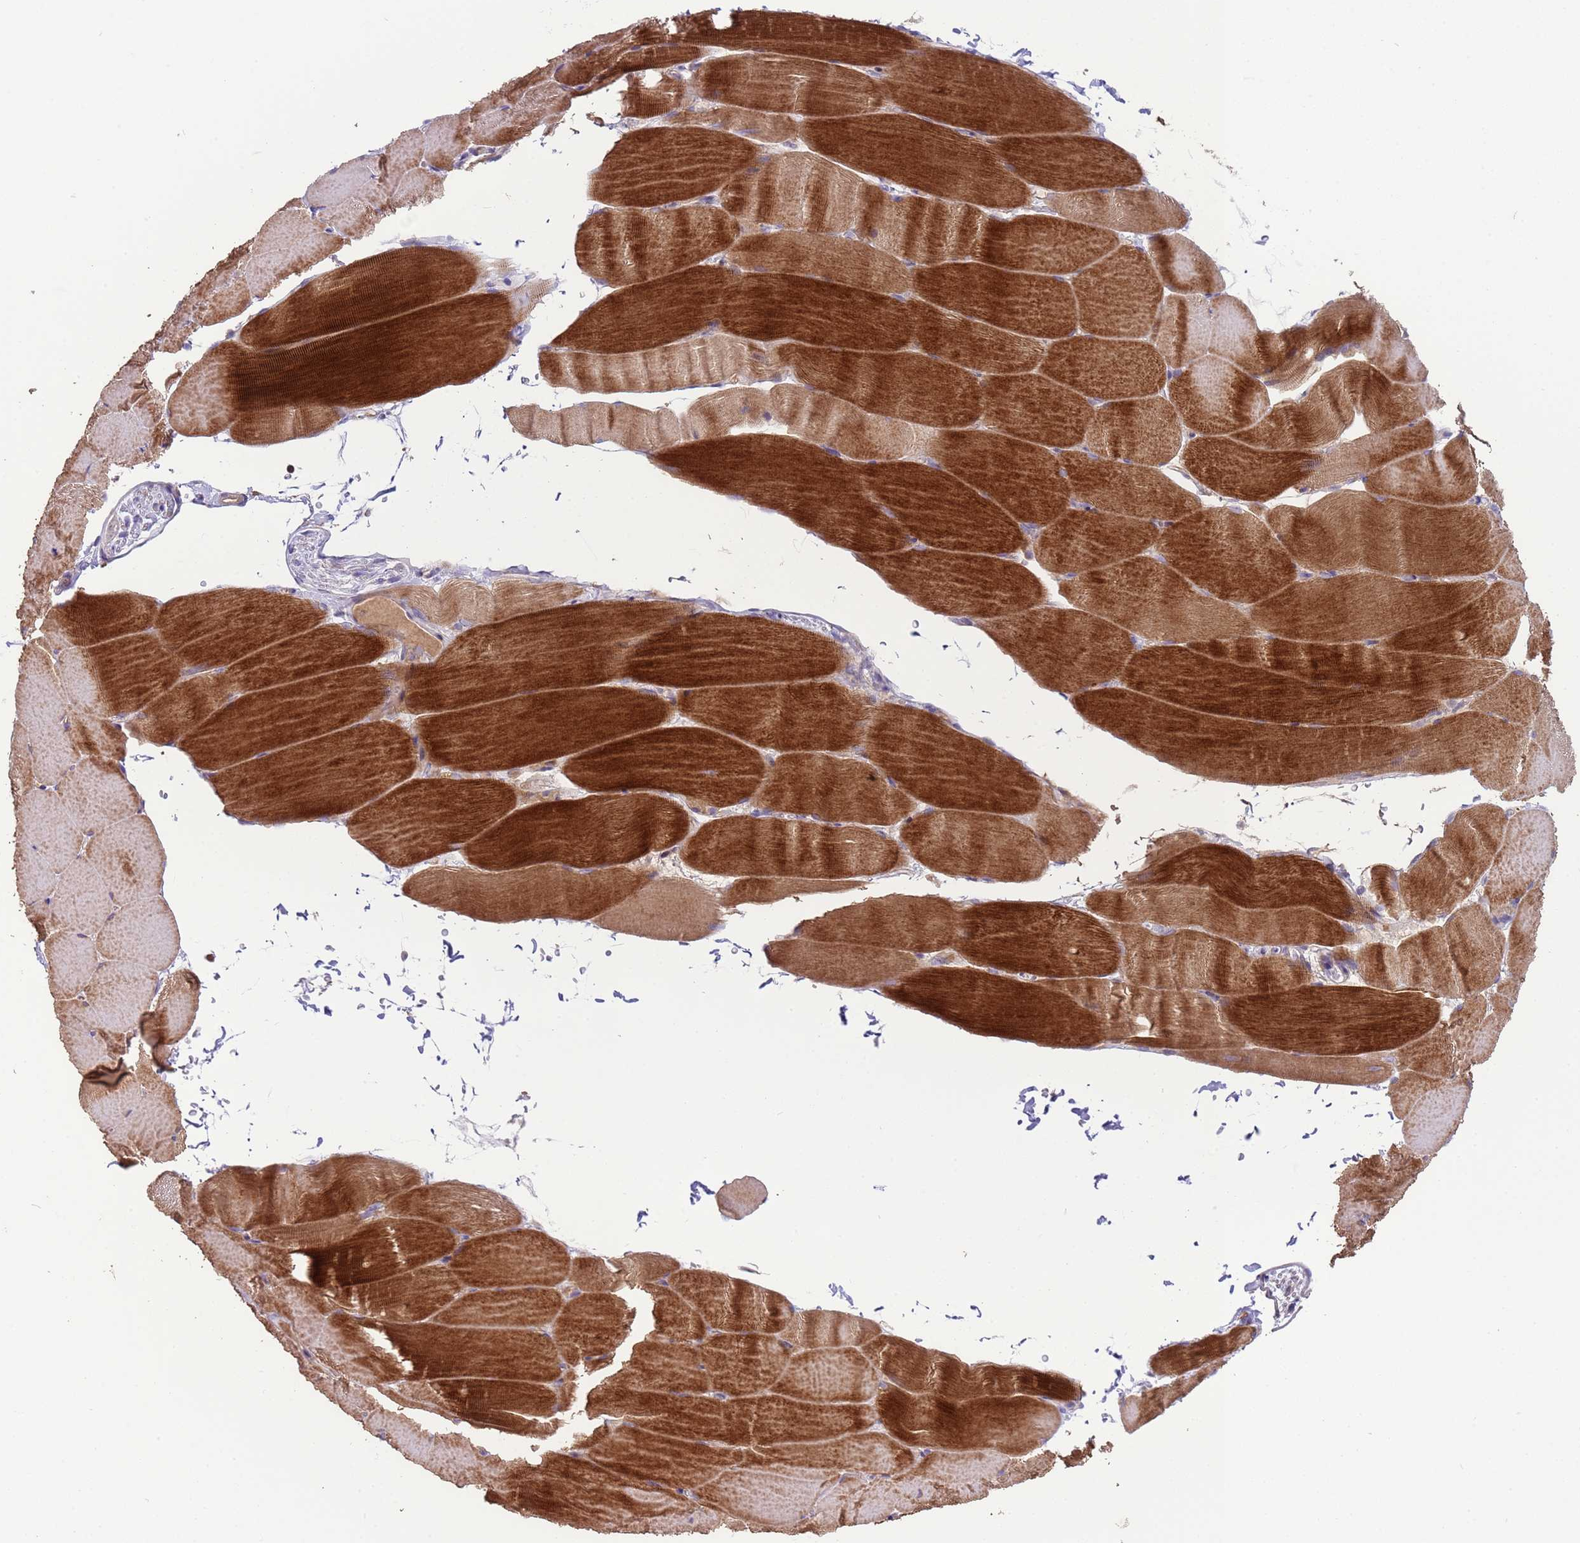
{"staining": {"intensity": "strong", "quantity": ">75%", "location": "cytoplasmic/membranous"}, "tissue": "skeletal muscle", "cell_type": "Myocytes", "image_type": "normal", "snomed": [{"axis": "morphology", "description": "Normal tissue, NOS"}, {"axis": "topography", "description": "Skeletal muscle"}, {"axis": "topography", "description": "Parathyroid gland"}], "caption": "High-magnification brightfield microscopy of unremarkable skeletal muscle stained with DAB (brown) and counterstained with hematoxylin (blue). myocytes exhibit strong cytoplasmic/membranous positivity is present in approximately>75% of cells. Using DAB (3,3'-diaminobenzidine) (brown) and hematoxylin (blue) stains, captured at high magnification using brightfield microscopy.", "gene": "EEF1AKMT1", "patient": {"sex": "female", "age": 37}}